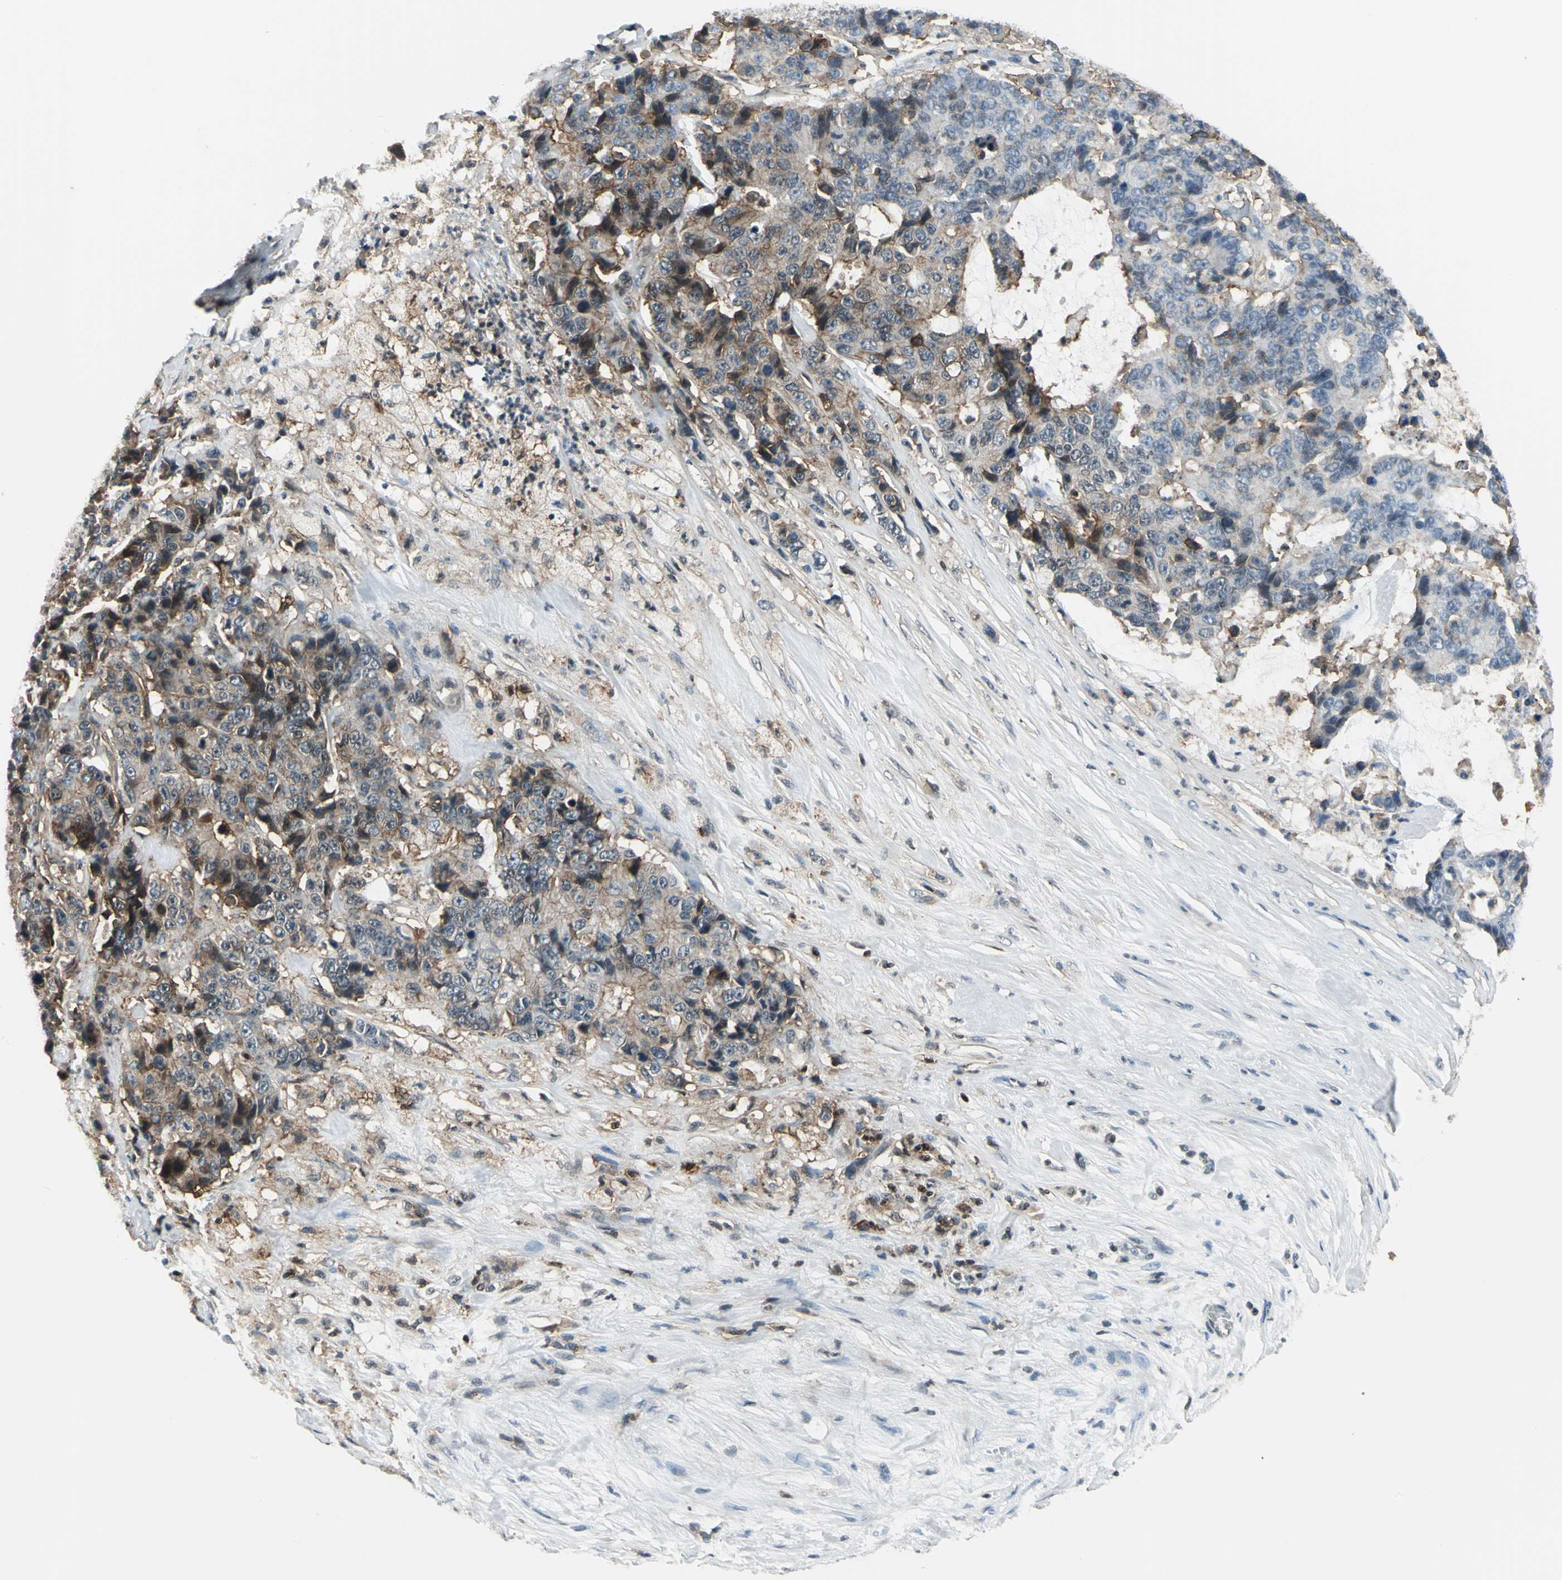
{"staining": {"intensity": "moderate", "quantity": "25%-75%", "location": "cytoplasmic/membranous"}, "tissue": "colorectal cancer", "cell_type": "Tumor cells", "image_type": "cancer", "snomed": [{"axis": "morphology", "description": "Adenocarcinoma, NOS"}, {"axis": "topography", "description": "Colon"}], "caption": "The histopathology image shows a brown stain indicating the presence of a protein in the cytoplasmic/membranous of tumor cells in adenocarcinoma (colorectal).", "gene": "NR2C2", "patient": {"sex": "female", "age": 86}}